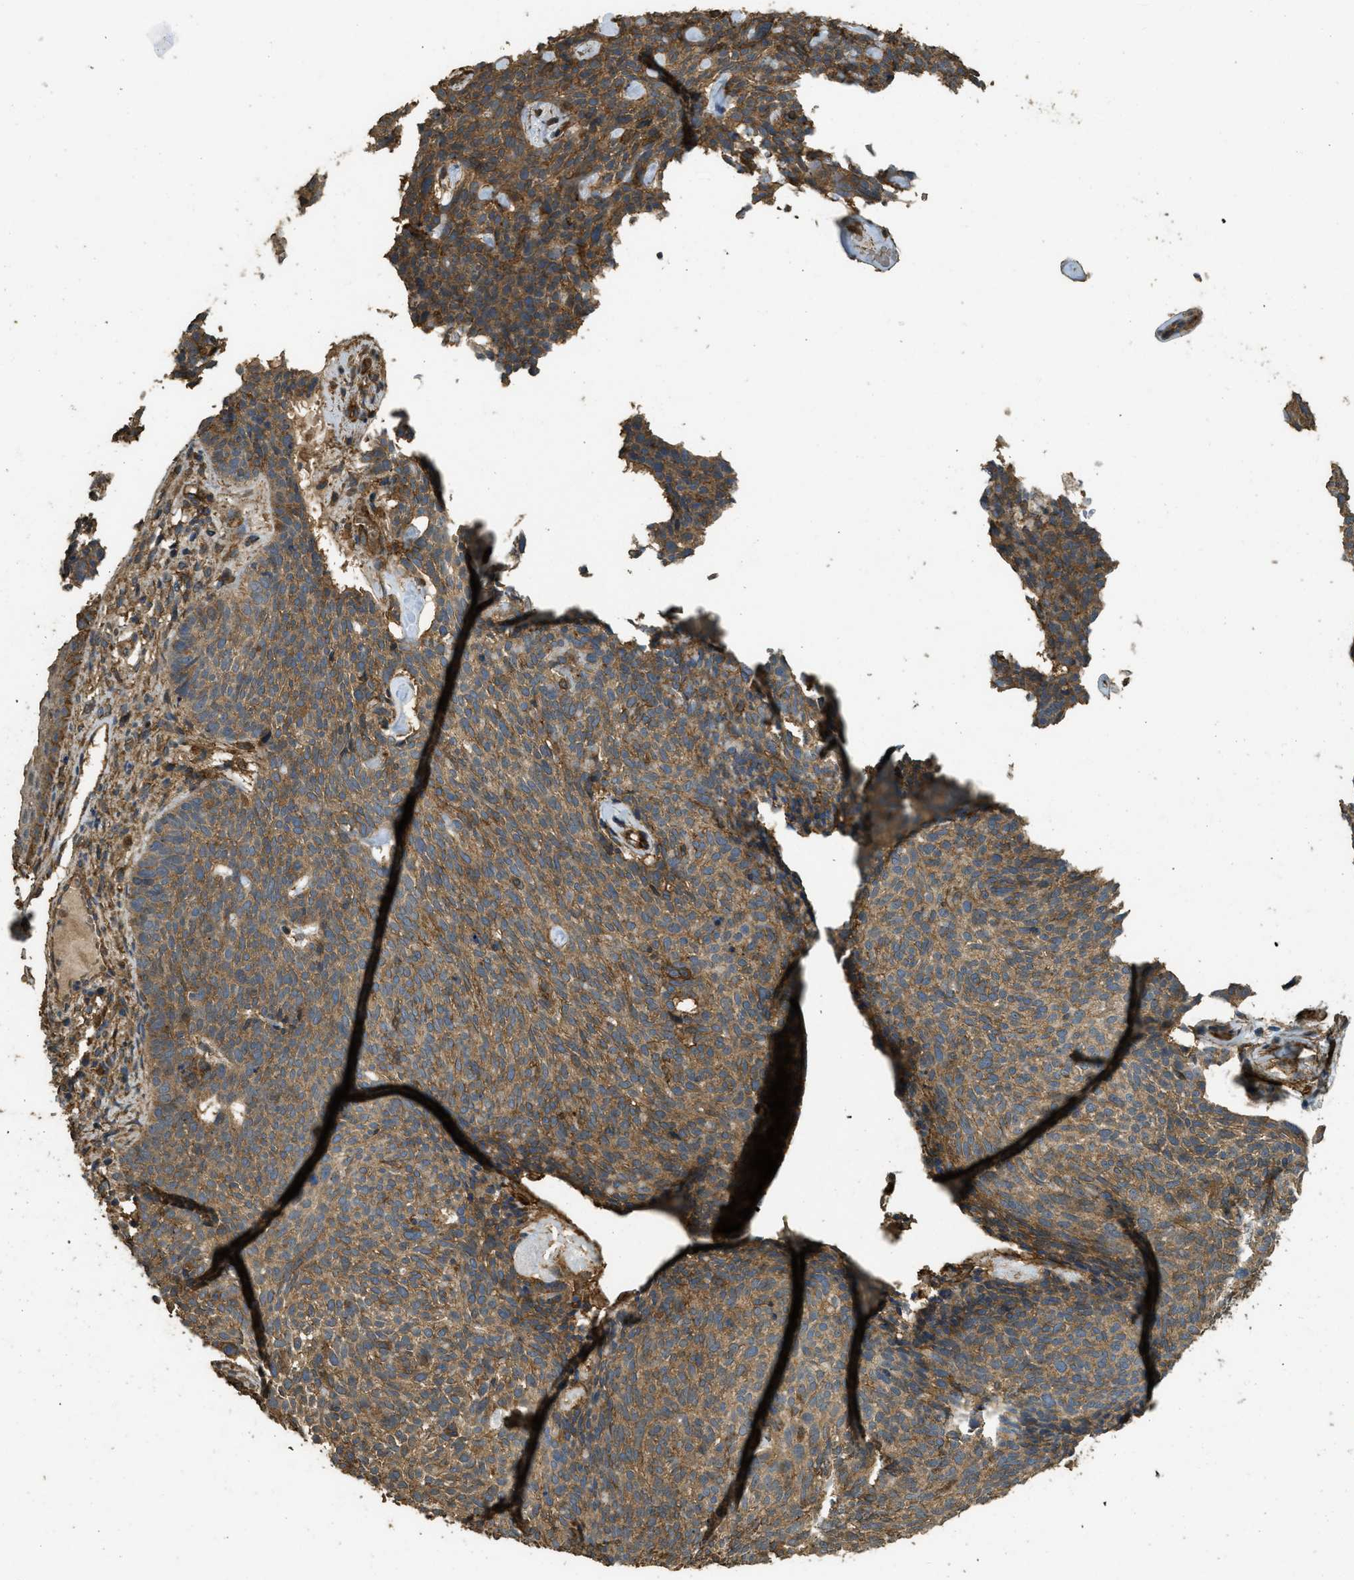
{"staining": {"intensity": "moderate", "quantity": ">75%", "location": "cytoplasmic/membranous"}, "tissue": "skin cancer", "cell_type": "Tumor cells", "image_type": "cancer", "snomed": [{"axis": "morphology", "description": "Basal cell carcinoma"}, {"axis": "topography", "description": "Skin"}], "caption": "An image of skin cancer (basal cell carcinoma) stained for a protein reveals moderate cytoplasmic/membranous brown staining in tumor cells.", "gene": "CD276", "patient": {"sex": "female", "age": 84}}